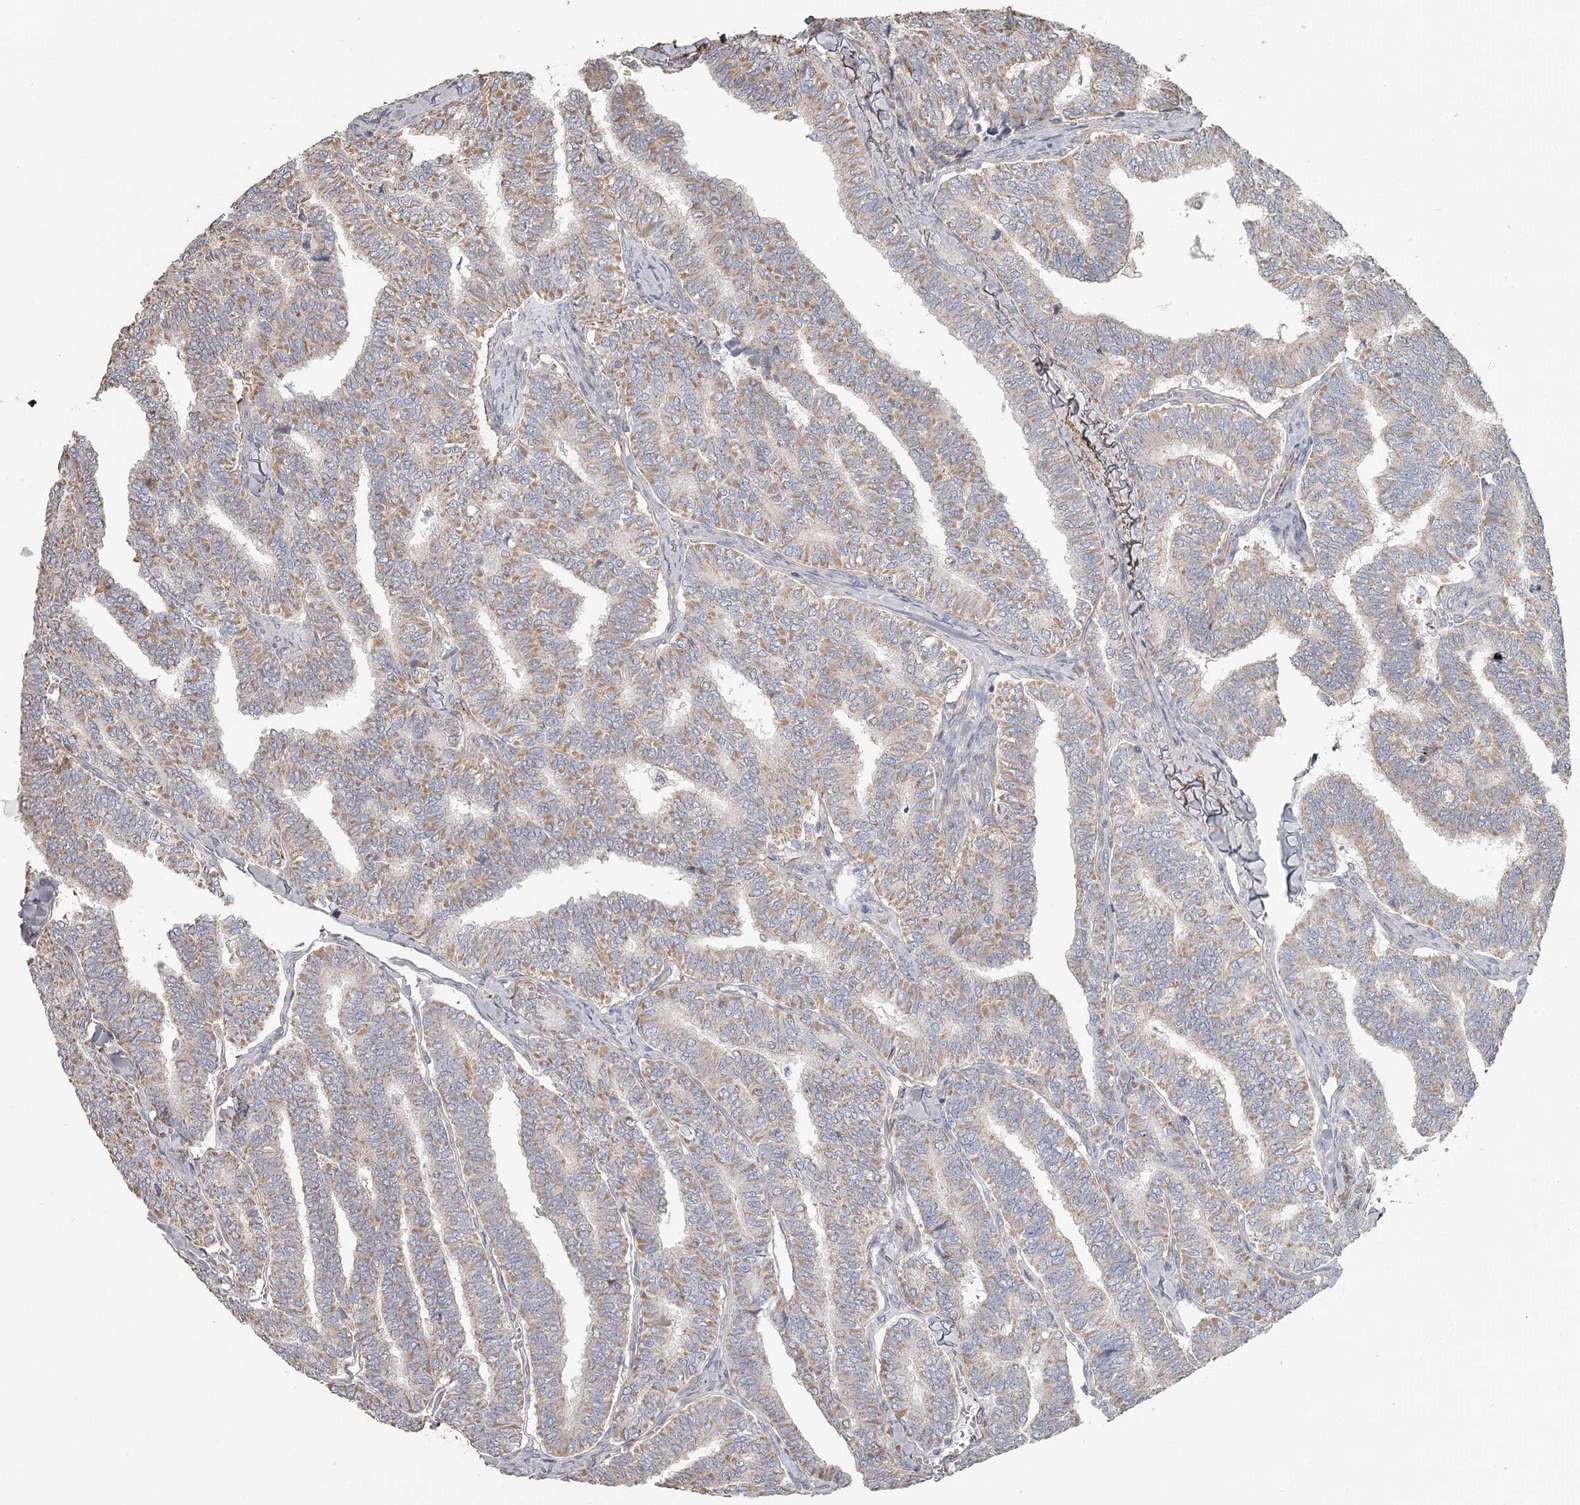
{"staining": {"intensity": "weak", "quantity": ">75%", "location": "cytoplasmic/membranous"}, "tissue": "thyroid cancer", "cell_type": "Tumor cells", "image_type": "cancer", "snomed": [{"axis": "morphology", "description": "Papillary adenocarcinoma, NOS"}, {"axis": "topography", "description": "Thyroid gland"}], "caption": "Protein analysis of thyroid cancer (papillary adenocarcinoma) tissue reveals weak cytoplasmic/membranous expression in about >75% of tumor cells.", "gene": "DHRS9", "patient": {"sex": "female", "age": 35}}